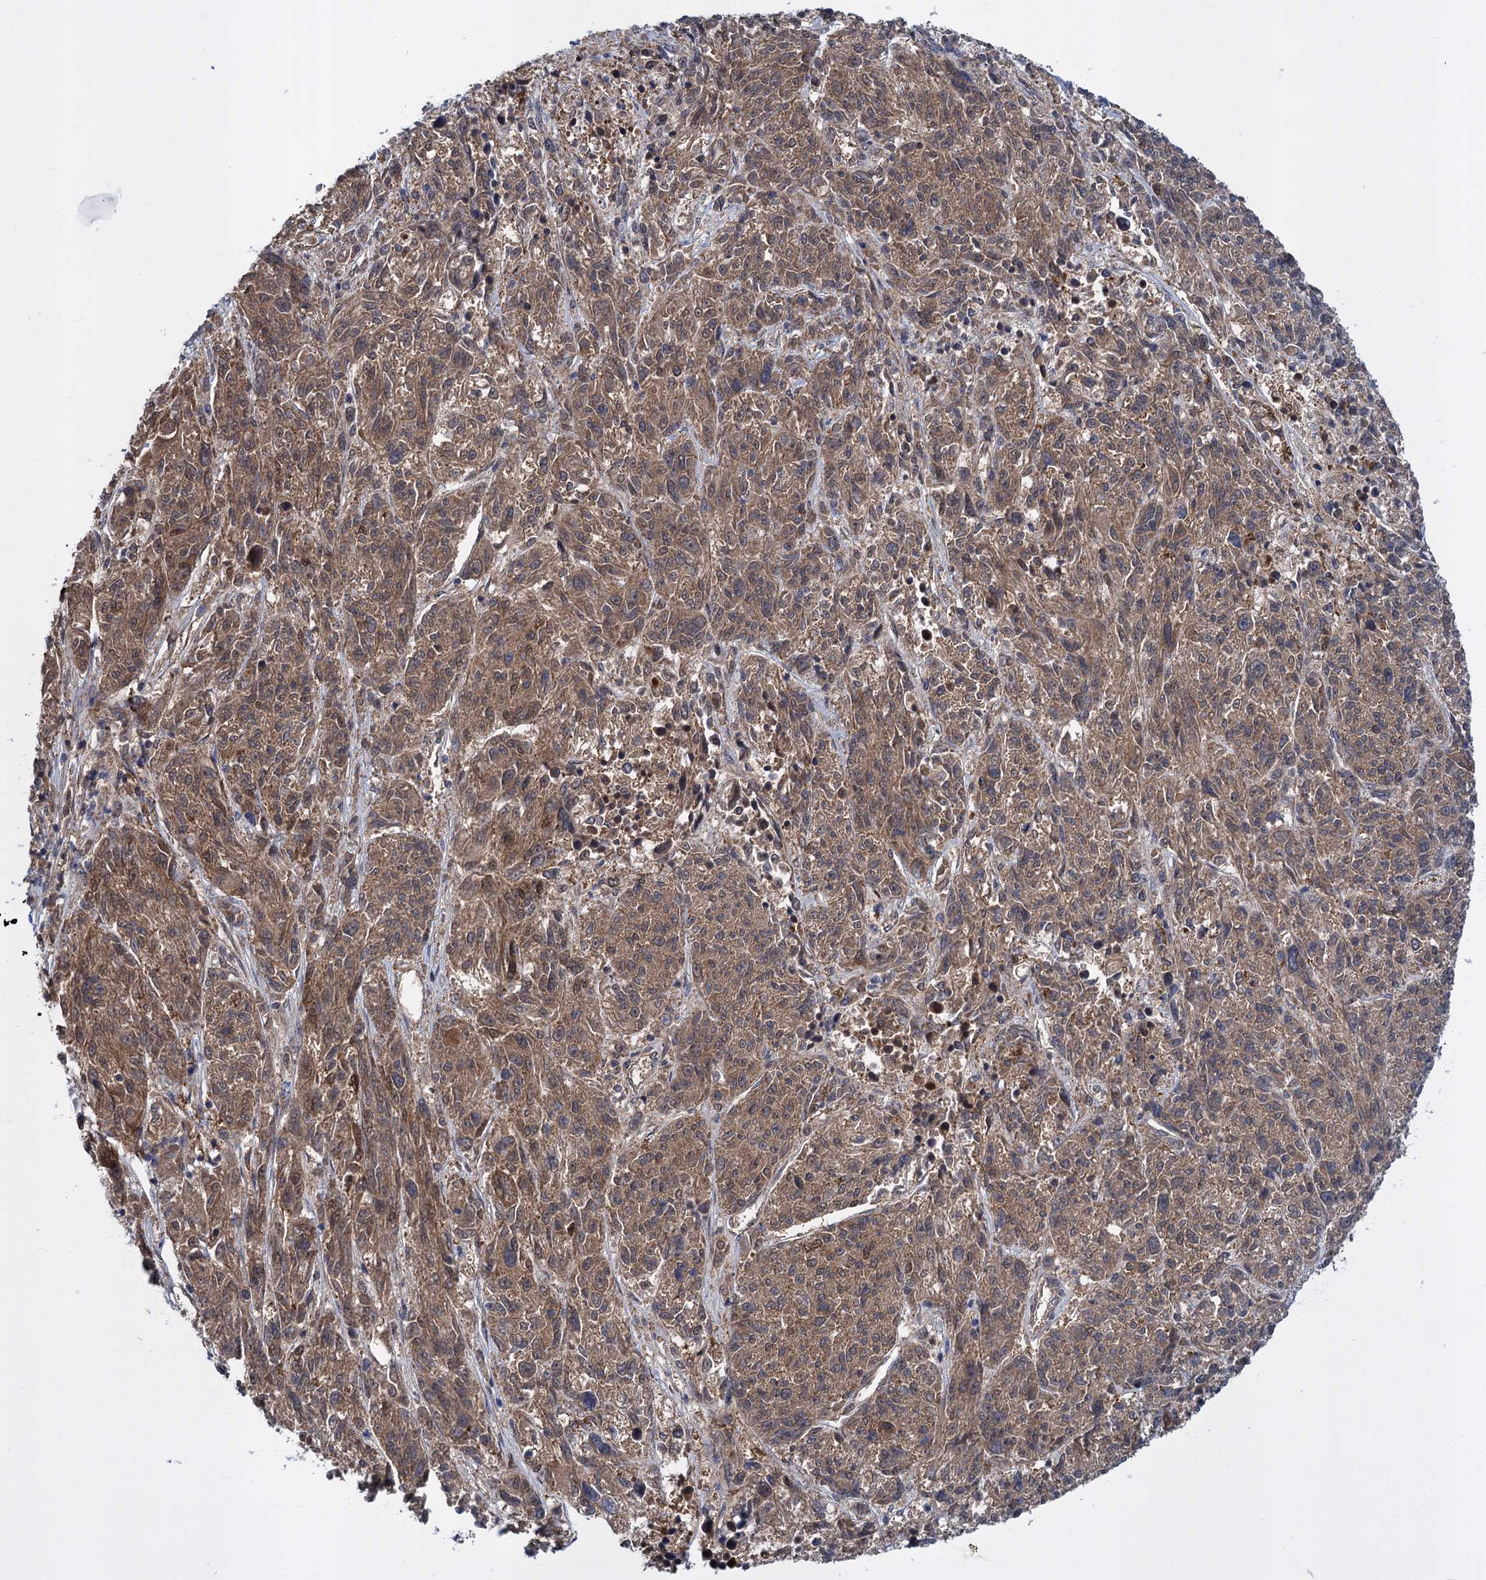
{"staining": {"intensity": "moderate", "quantity": ">75%", "location": "cytoplasmic/membranous"}, "tissue": "melanoma", "cell_type": "Tumor cells", "image_type": "cancer", "snomed": [{"axis": "morphology", "description": "Malignant melanoma, NOS"}, {"axis": "topography", "description": "Skin"}], "caption": "Melanoma tissue displays moderate cytoplasmic/membranous positivity in approximately >75% of tumor cells, visualized by immunohistochemistry. (DAB = brown stain, brightfield microscopy at high magnification).", "gene": "GLO1", "patient": {"sex": "male", "age": 53}}